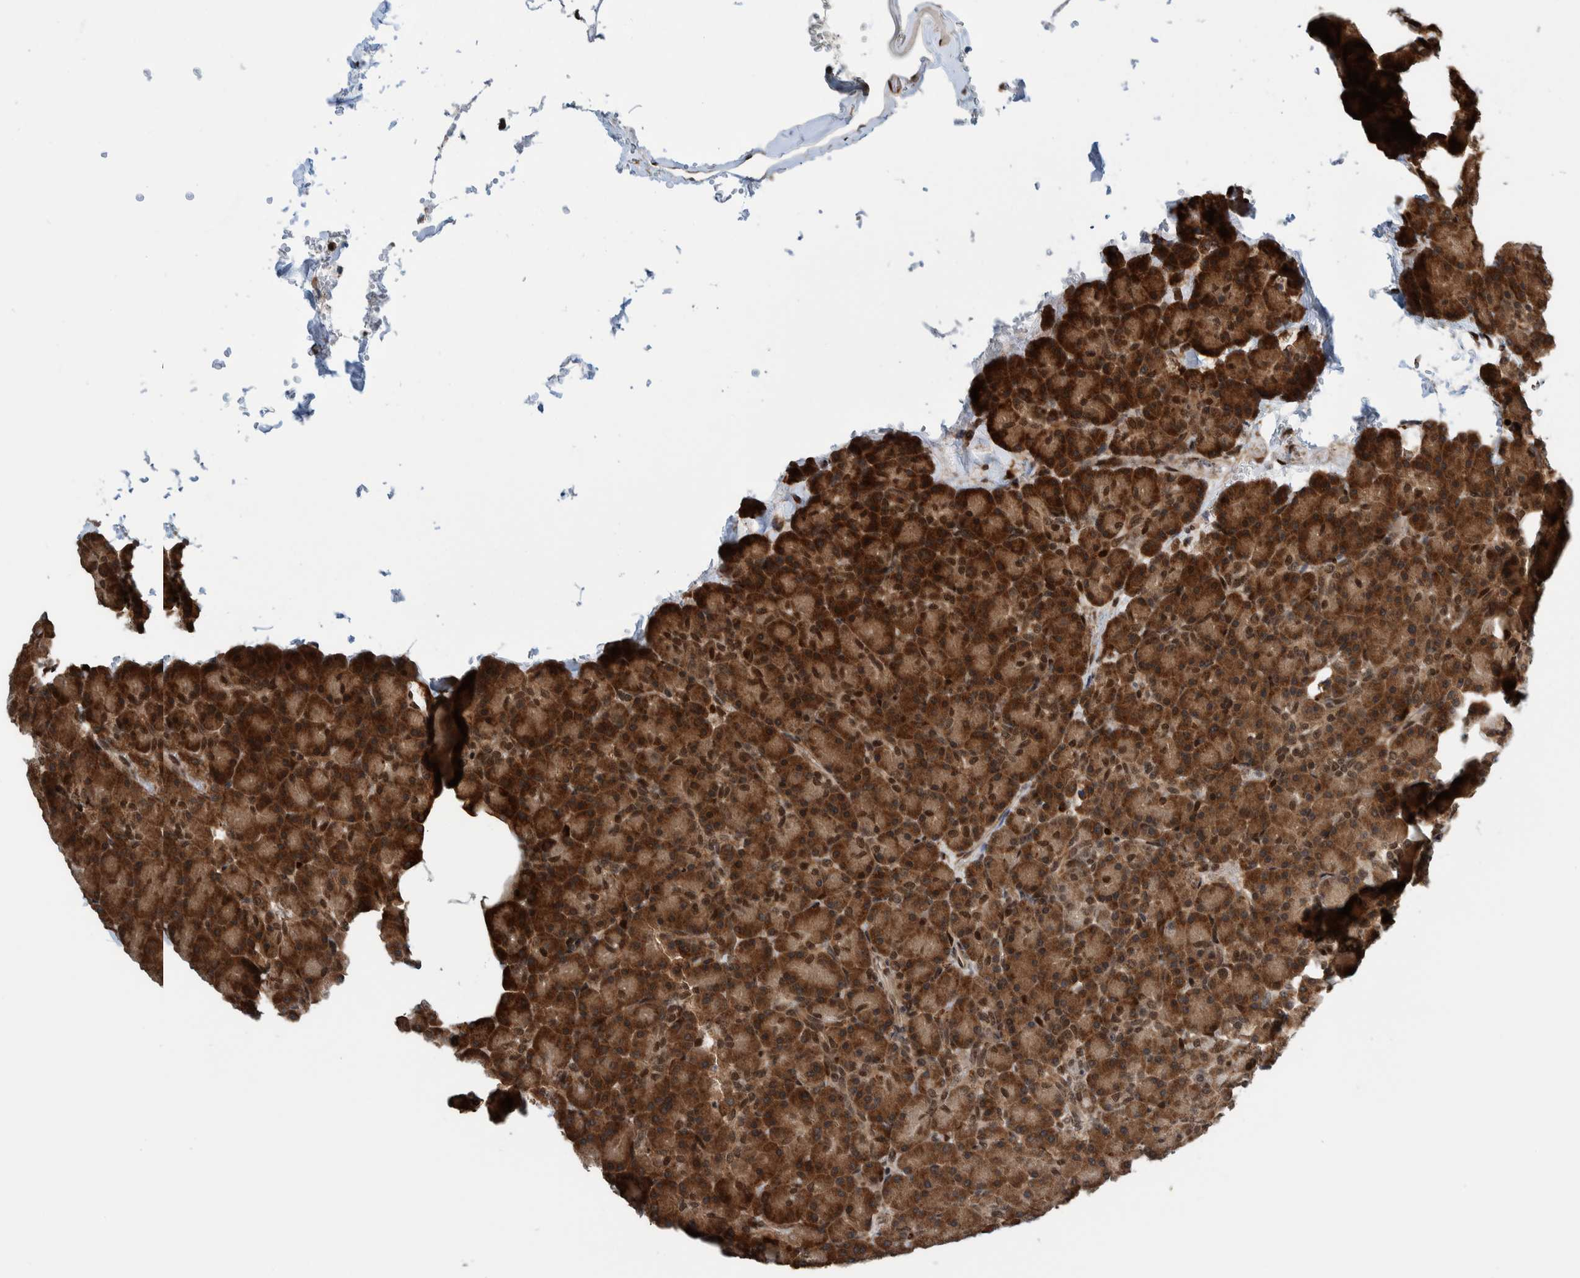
{"staining": {"intensity": "strong", "quantity": ">75%", "location": "cytoplasmic/membranous"}, "tissue": "pancreas", "cell_type": "Exocrine glandular cells", "image_type": "normal", "snomed": [{"axis": "morphology", "description": "Normal tissue, NOS"}, {"axis": "topography", "description": "Pancreas"}], "caption": "Immunohistochemical staining of benign human pancreas reveals >75% levels of strong cytoplasmic/membranous protein staining in approximately >75% of exocrine glandular cells.", "gene": "ZNF366", "patient": {"sex": "female", "age": 43}}